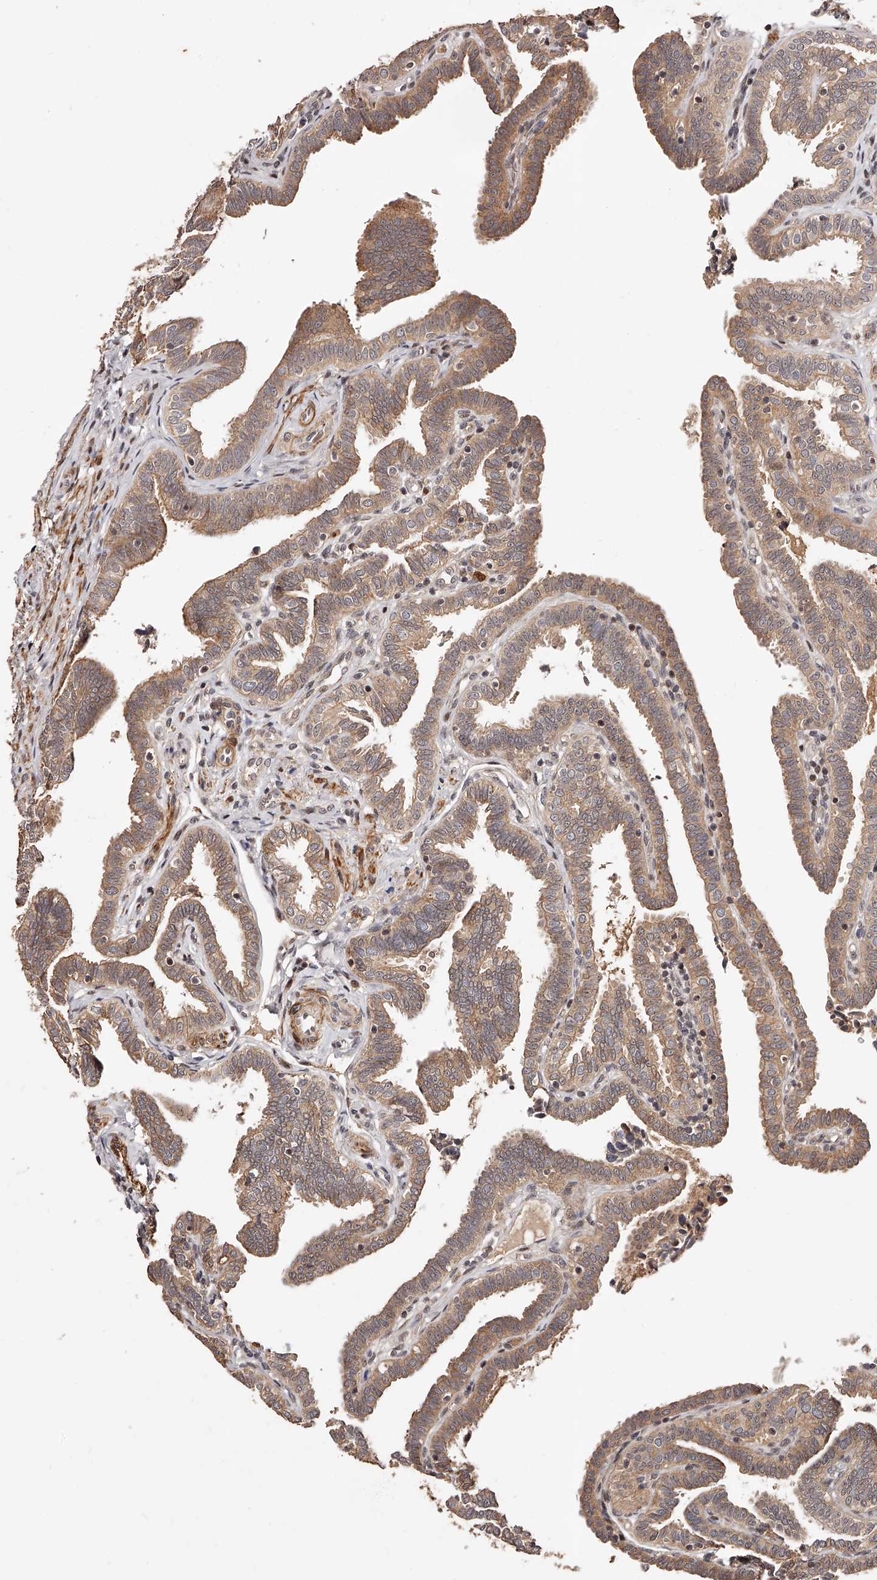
{"staining": {"intensity": "moderate", "quantity": ">75%", "location": "cytoplasmic/membranous"}, "tissue": "fallopian tube", "cell_type": "Glandular cells", "image_type": "normal", "snomed": [{"axis": "morphology", "description": "Normal tissue, NOS"}, {"axis": "topography", "description": "Fallopian tube"}], "caption": "Immunohistochemical staining of normal fallopian tube displays medium levels of moderate cytoplasmic/membranous positivity in approximately >75% of glandular cells.", "gene": "CUL7", "patient": {"sex": "female", "age": 39}}